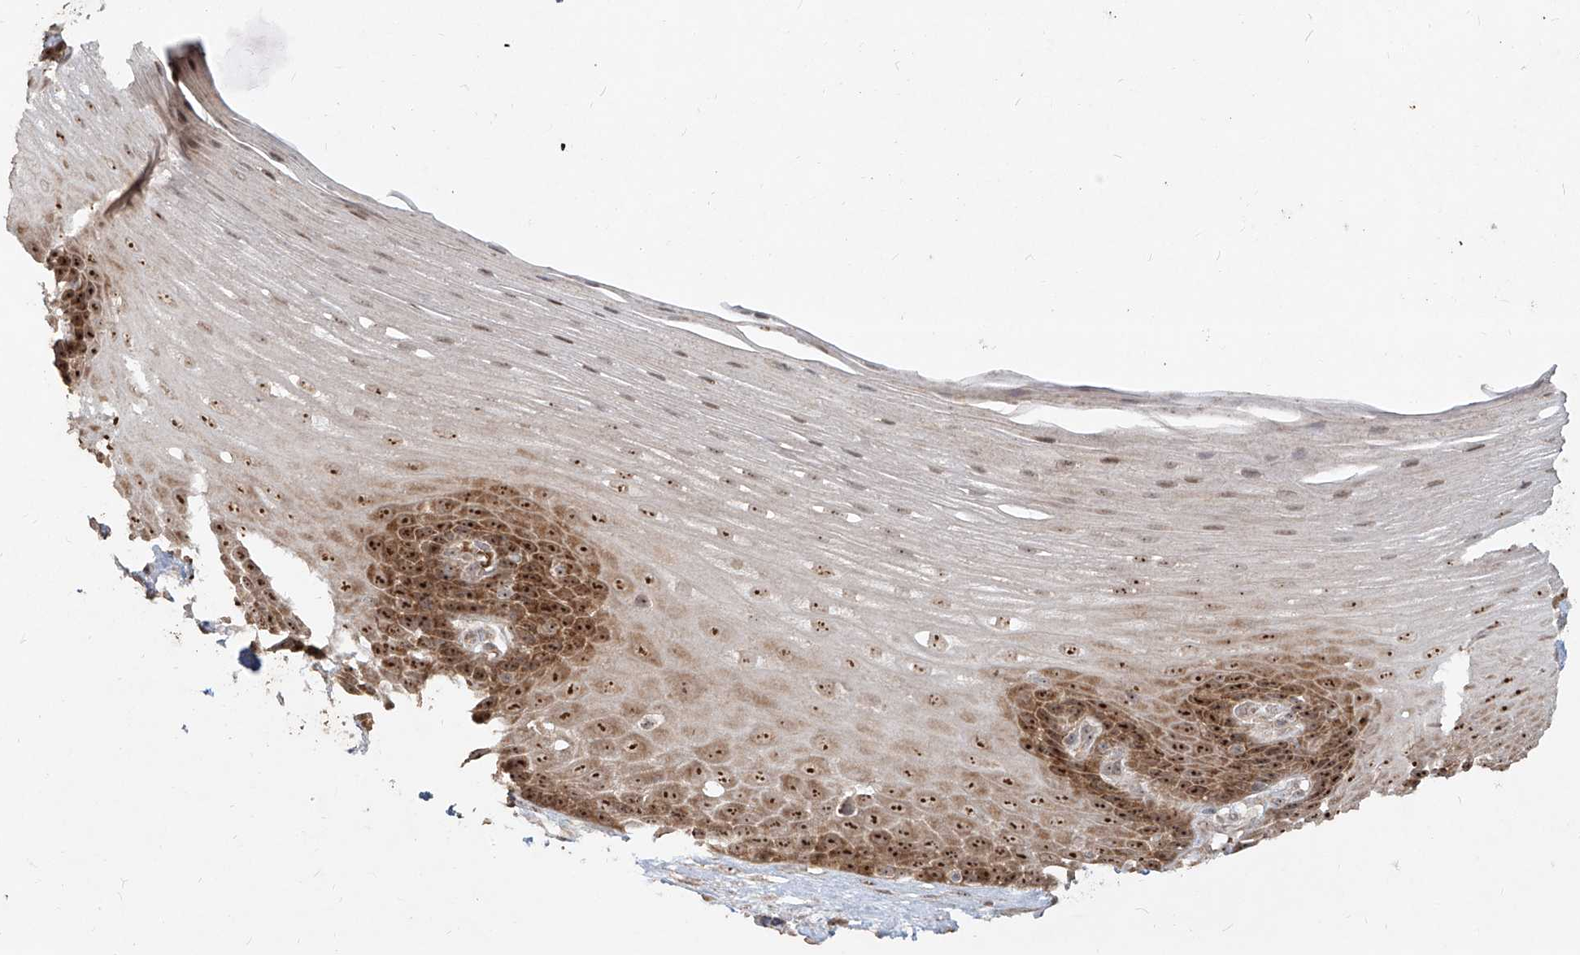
{"staining": {"intensity": "strong", "quantity": ">75%", "location": "cytoplasmic/membranous,nuclear"}, "tissue": "esophagus", "cell_type": "Squamous epithelial cells", "image_type": "normal", "snomed": [{"axis": "morphology", "description": "Normal tissue, NOS"}, {"axis": "topography", "description": "Esophagus"}], "caption": "Immunohistochemical staining of unremarkable human esophagus exhibits strong cytoplasmic/membranous,nuclear protein staining in approximately >75% of squamous epithelial cells. The protein of interest is shown in brown color, while the nuclei are stained blue.", "gene": "BYSL", "patient": {"sex": "male", "age": 62}}